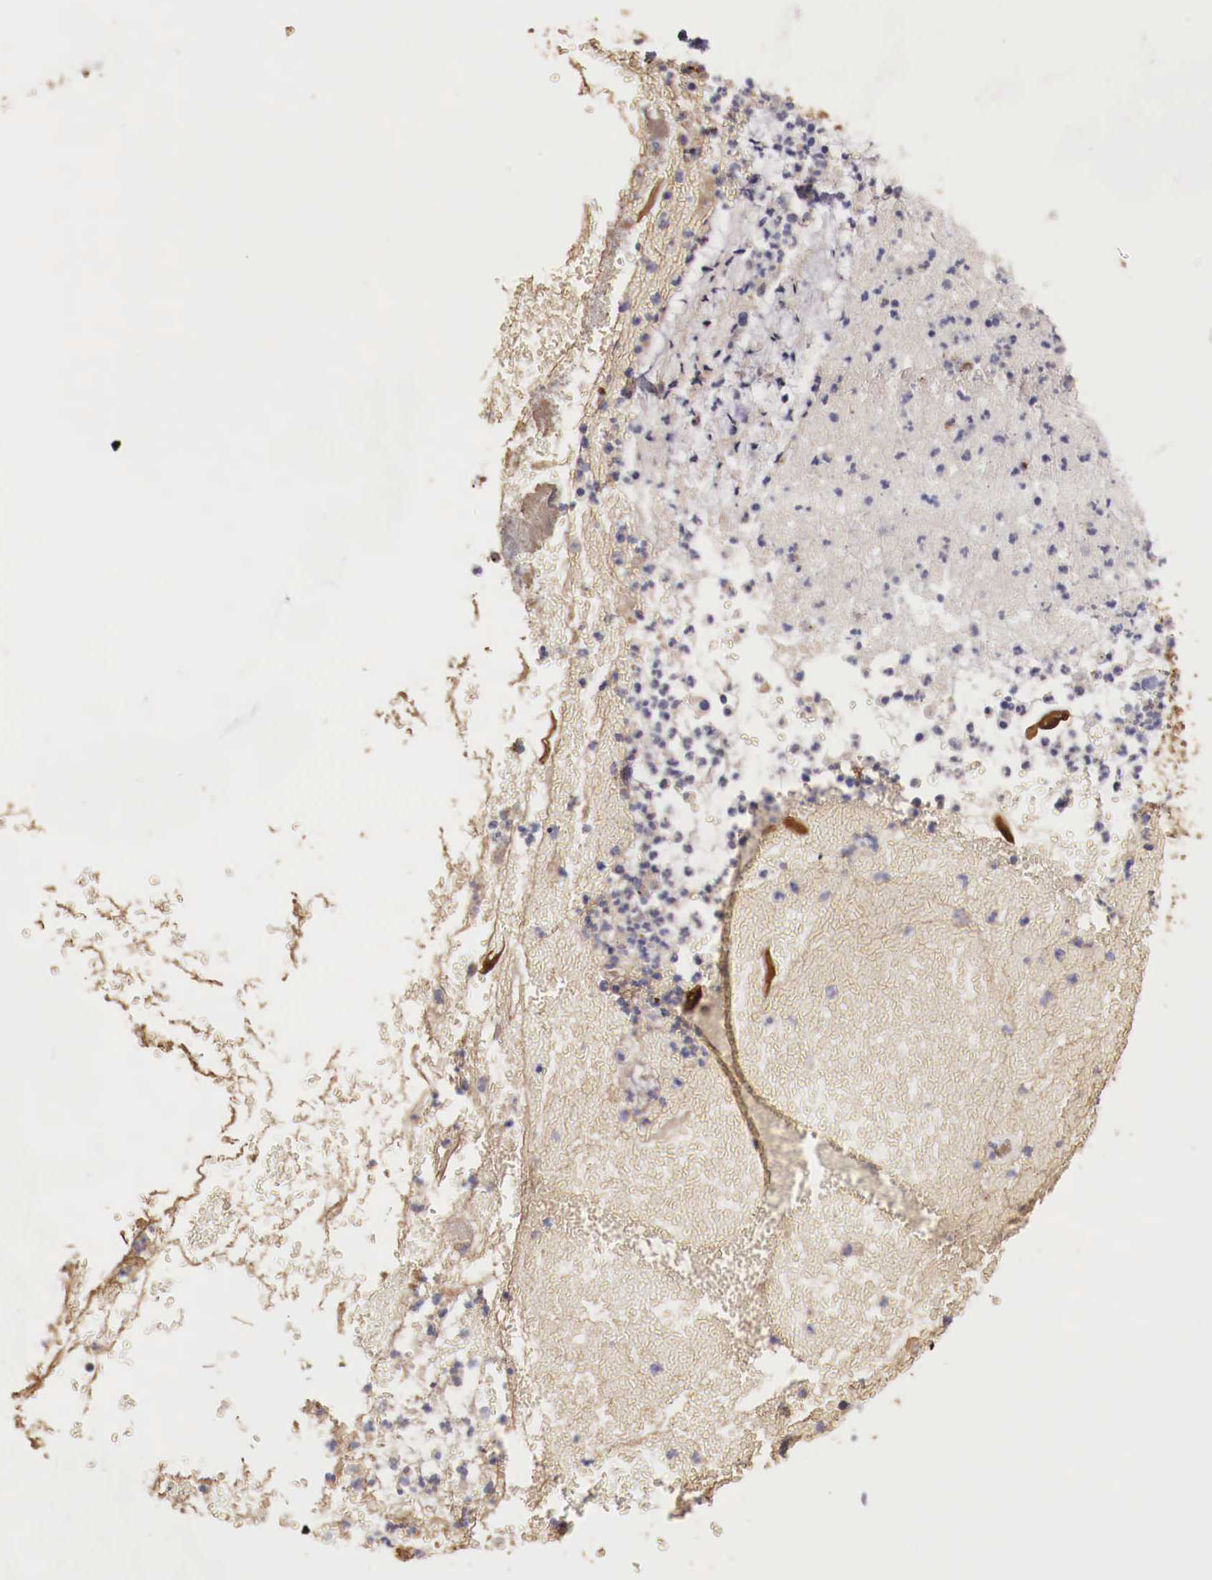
{"staining": {"intensity": "negative", "quantity": "none", "location": "none"}, "tissue": "cervical cancer", "cell_type": "Tumor cells", "image_type": "cancer", "snomed": [{"axis": "morphology", "description": "Adenocarcinoma, NOS"}, {"axis": "topography", "description": "Cervix"}], "caption": "Micrograph shows no protein positivity in tumor cells of cervical cancer tissue.", "gene": "PITPNA", "patient": {"sex": "female", "age": 41}}